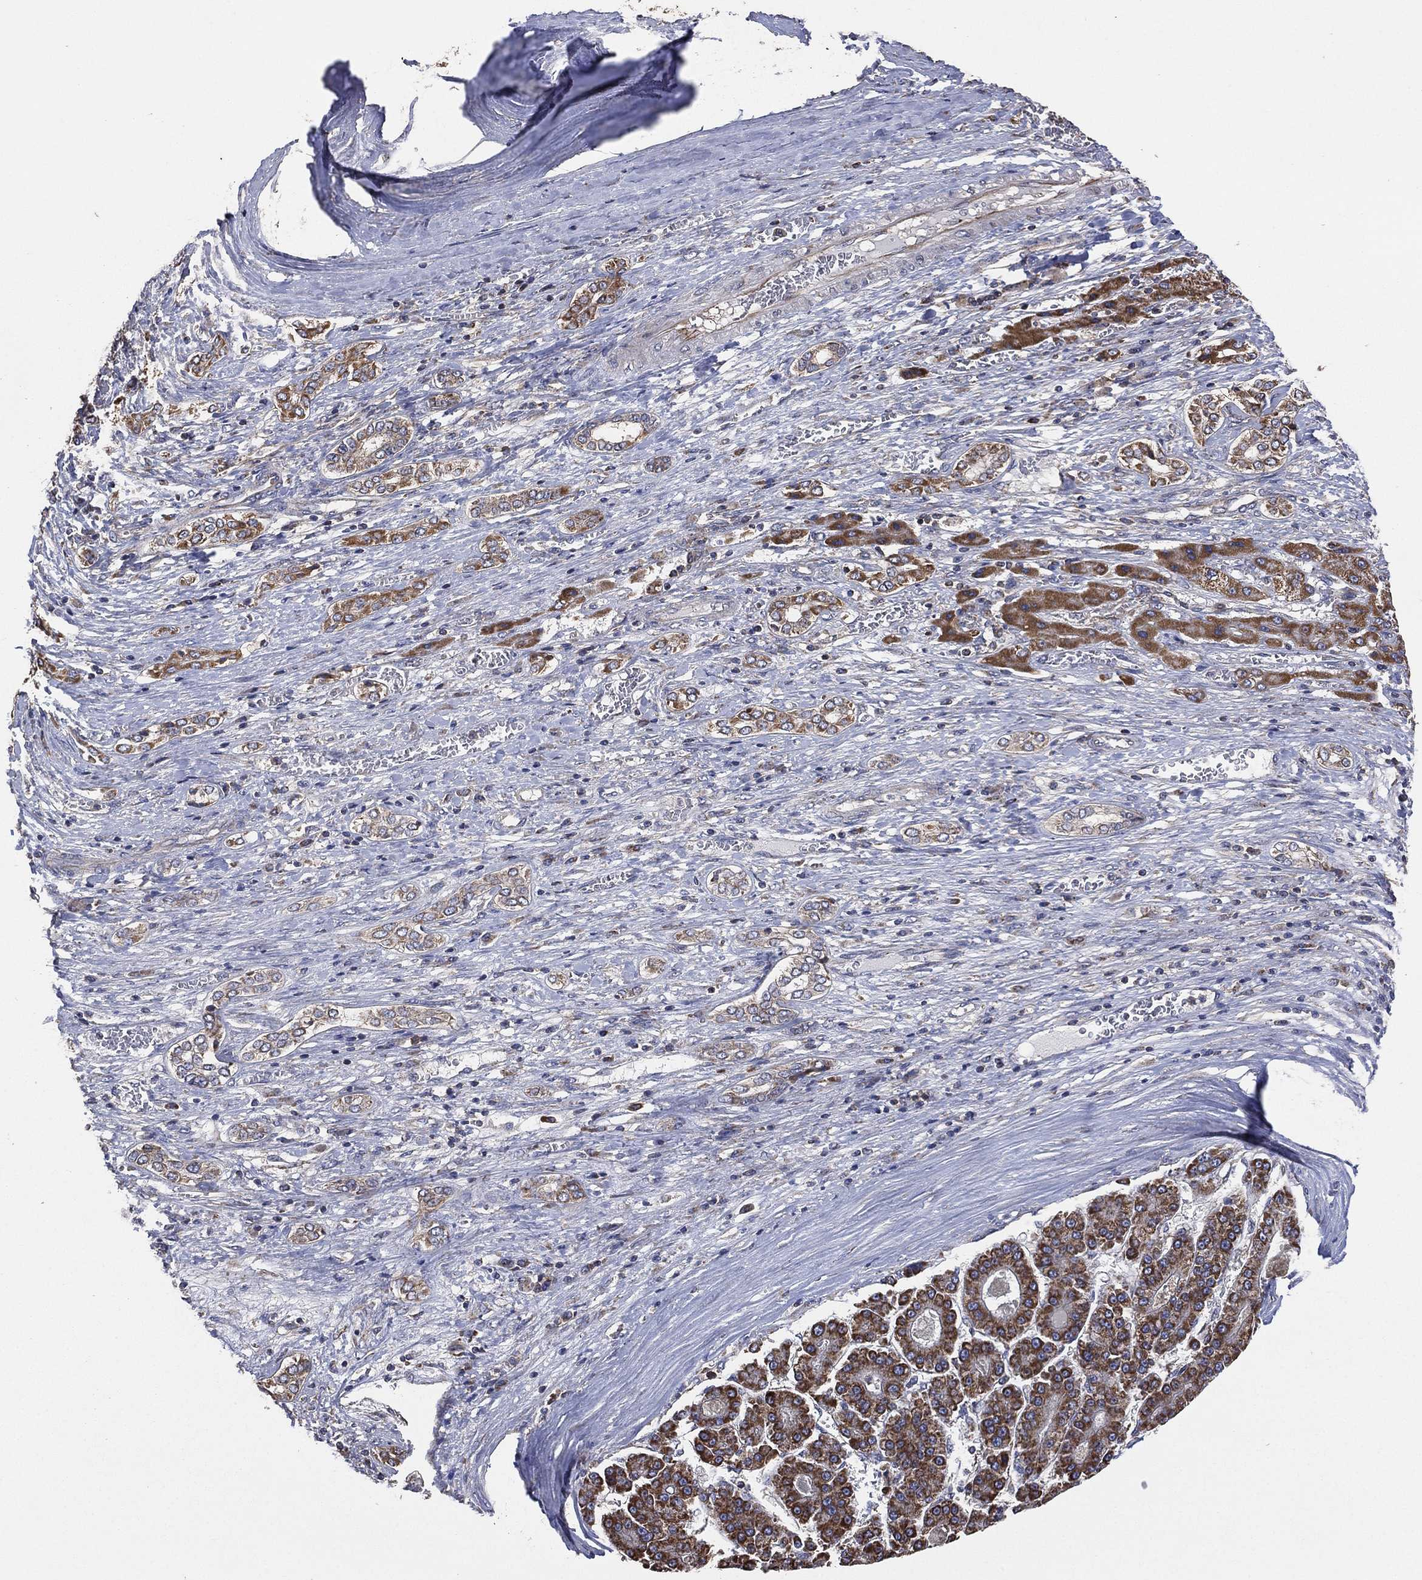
{"staining": {"intensity": "moderate", "quantity": ">75%", "location": "cytoplasmic/membranous"}, "tissue": "liver cancer", "cell_type": "Tumor cells", "image_type": "cancer", "snomed": [{"axis": "morphology", "description": "Carcinoma, Hepatocellular, NOS"}, {"axis": "topography", "description": "Liver"}], "caption": "Human liver cancer stained with a brown dye exhibits moderate cytoplasmic/membranous positive staining in approximately >75% of tumor cells.", "gene": "LIMD1", "patient": {"sex": "male", "age": 70}}